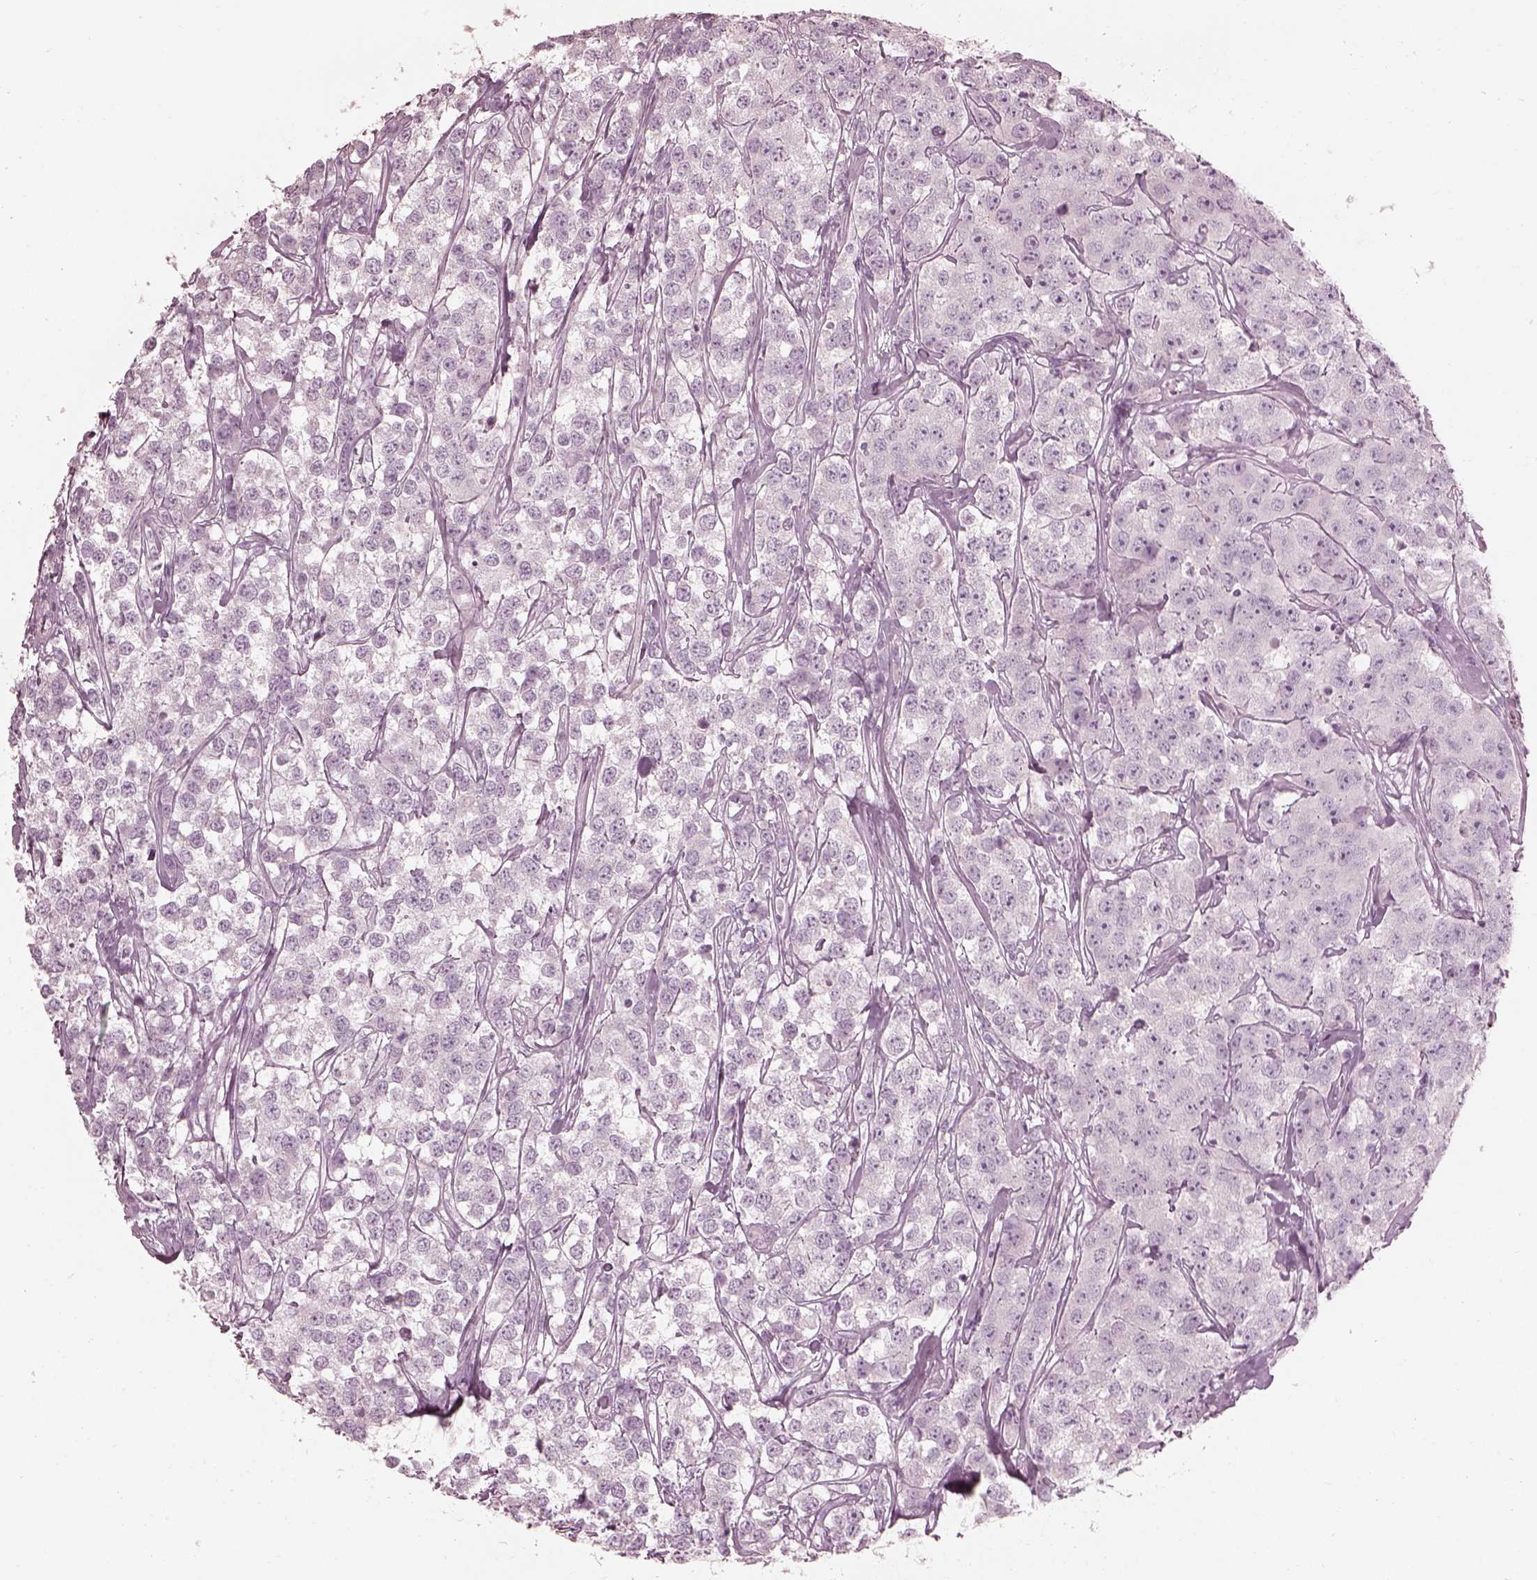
{"staining": {"intensity": "negative", "quantity": "none", "location": "none"}, "tissue": "testis cancer", "cell_type": "Tumor cells", "image_type": "cancer", "snomed": [{"axis": "morphology", "description": "Seminoma, NOS"}, {"axis": "topography", "description": "Testis"}], "caption": "A photomicrograph of testis cancer stained for a protein reveals no brown staining in tumor cells.", "gene": "SAXO2", "patient": {"sex": "male", "age": 59}}